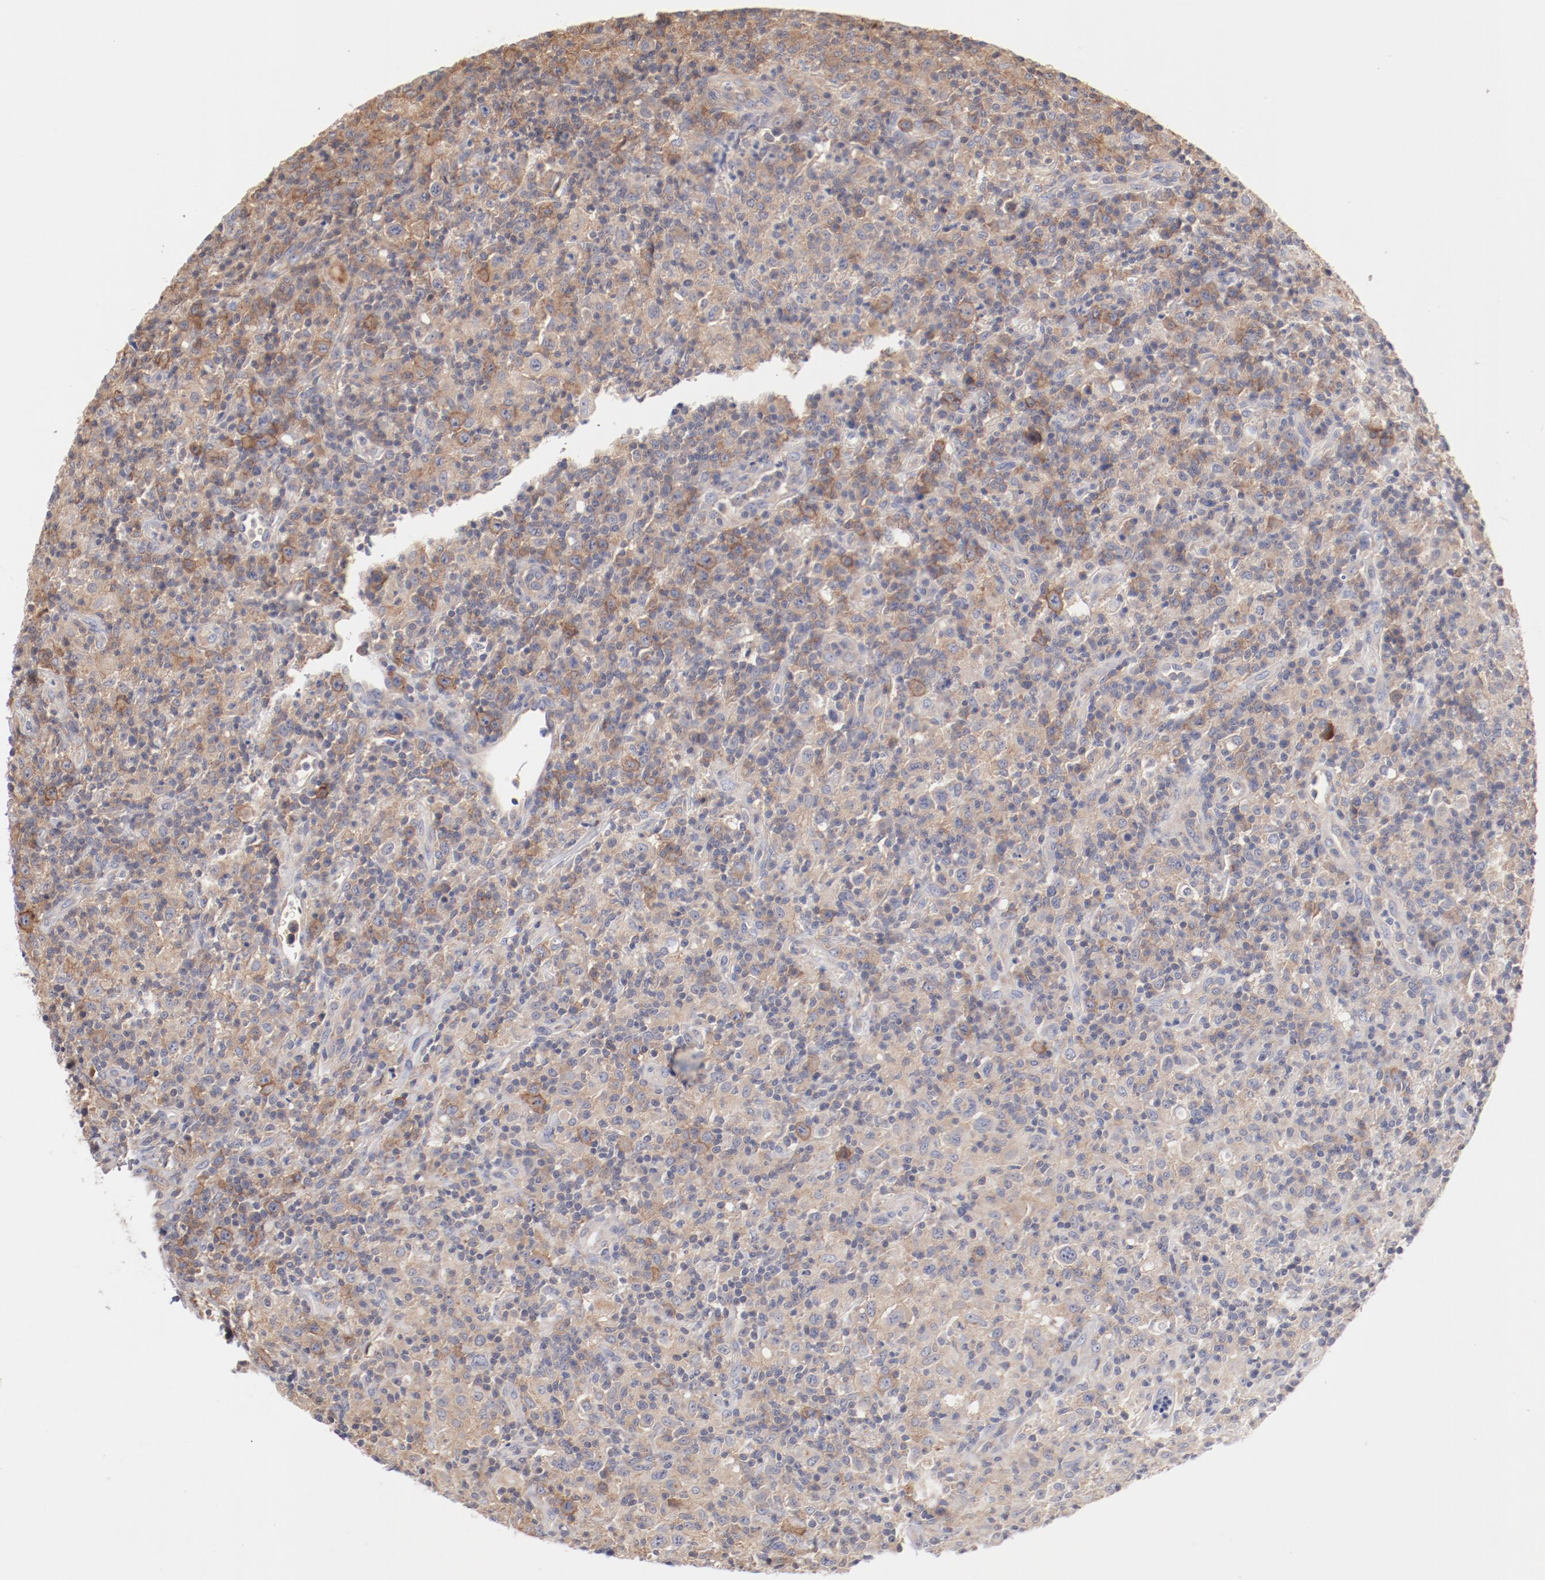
{"staining": {"intensity": "moderate", "quantity": ">75%", "location": "cytoplasmic/membranous"}, "tissue": "lymphoma", "cell_type": "Tumor cells", "image_type": "cancer", "snomed": [{"axis": "morphology", "description": "Hodgkin's disease, NOS"}, {"axis": "topography", "description": "Lymph node"}], "caption": "A brown stain highlights moderate cytoplasmic/membranous expression of a protein in Hodgkin's disease tumor cells.", "gene": "SETD3", "patient": {"sex": "male", "age": 65}}